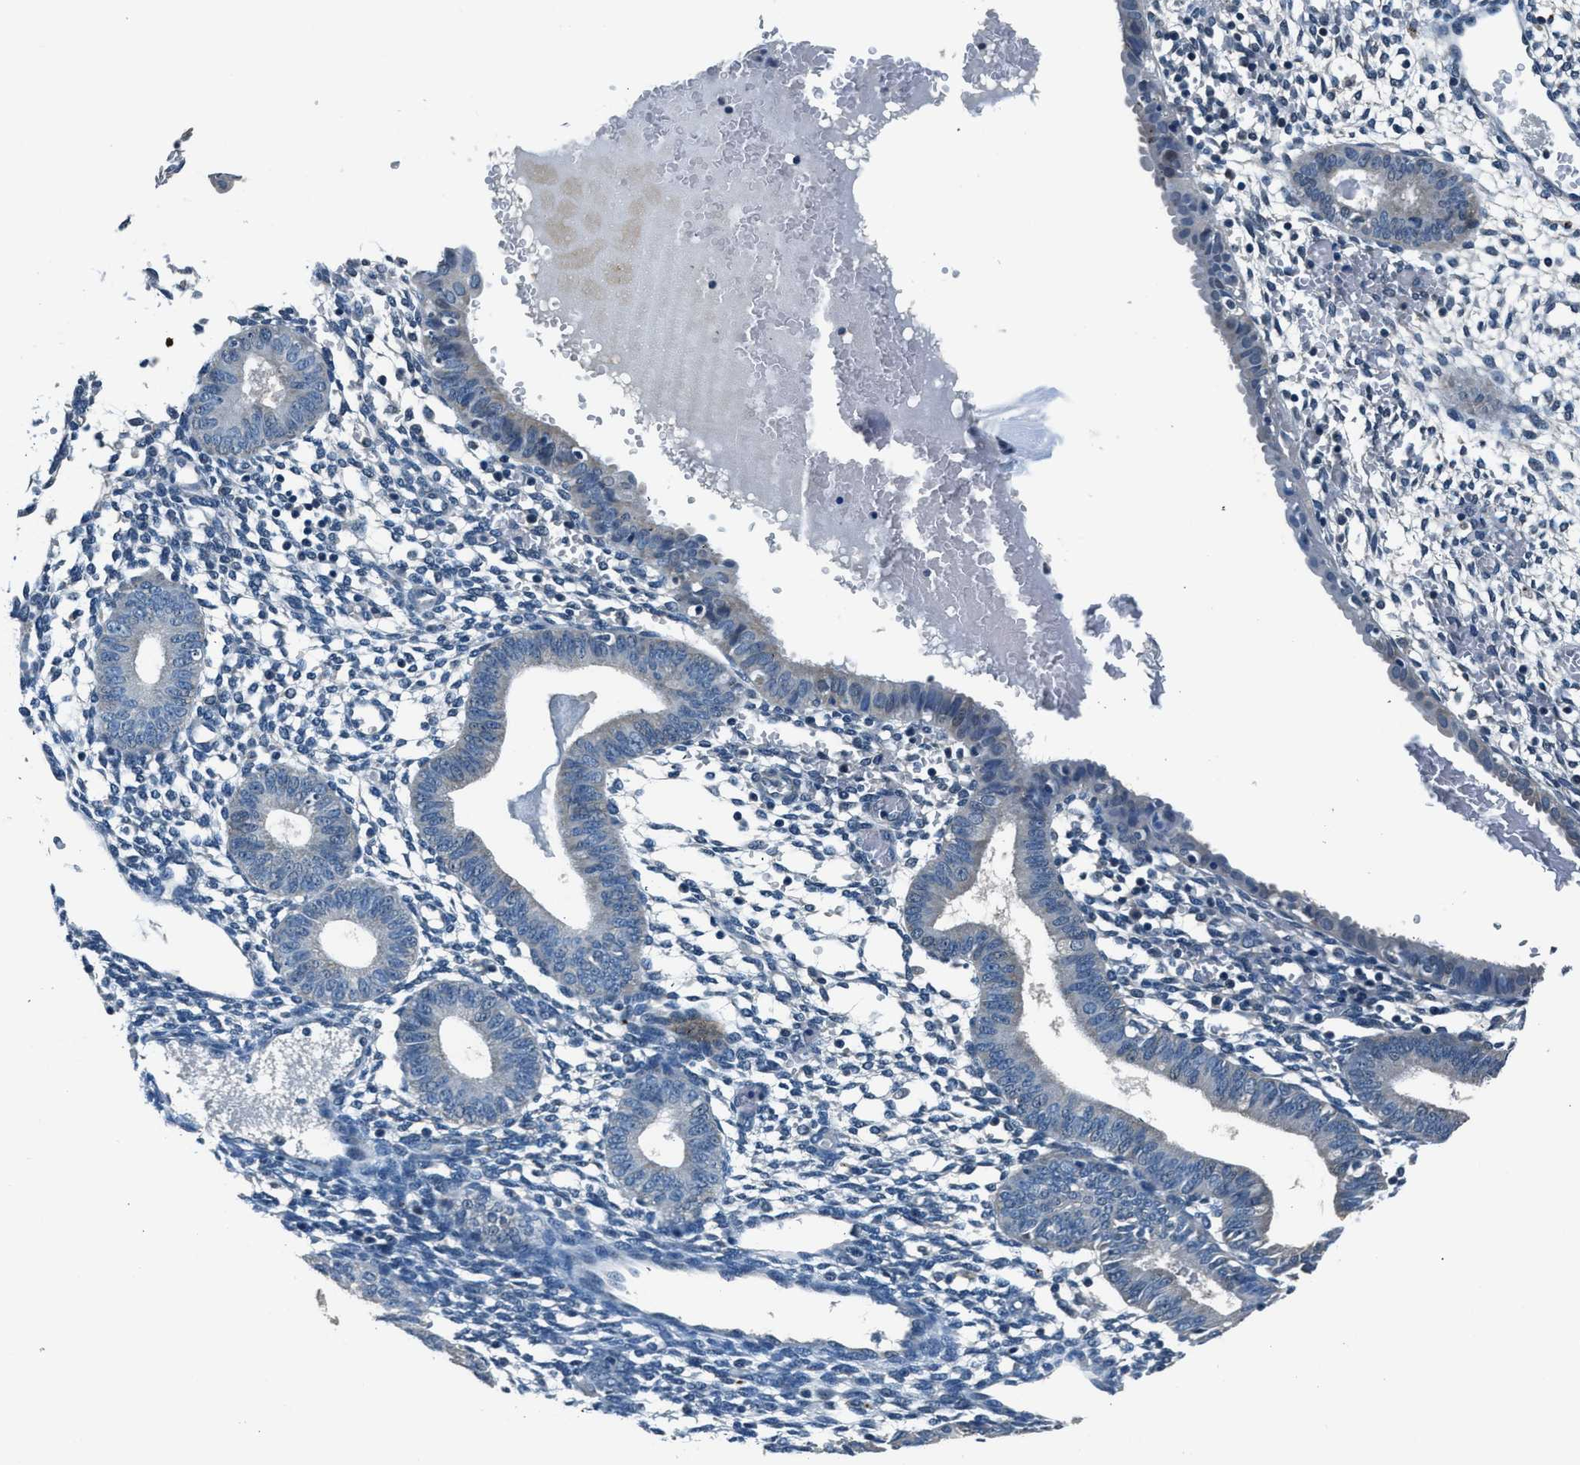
{"staining": {"intensity": "negative", "quantity": "none", "location": "none"}, "tissue": "endometrium", "cell_type": "Cells in endometrial stroma", "image_type": "normal", "snomed": [{"axis": "morphology", "description": "Normal tissue, NOS"}, {"axis": "topography", "description": "Endometrium"}], "caption": "The micrograph displays no staining of cells in endometrial stroma in unremarkable endometrium. (DAB IHC visualized using brightfield microscopy, high magnification).", "gene": "NME8", "patient": {"sex": "female", "age": 61}}